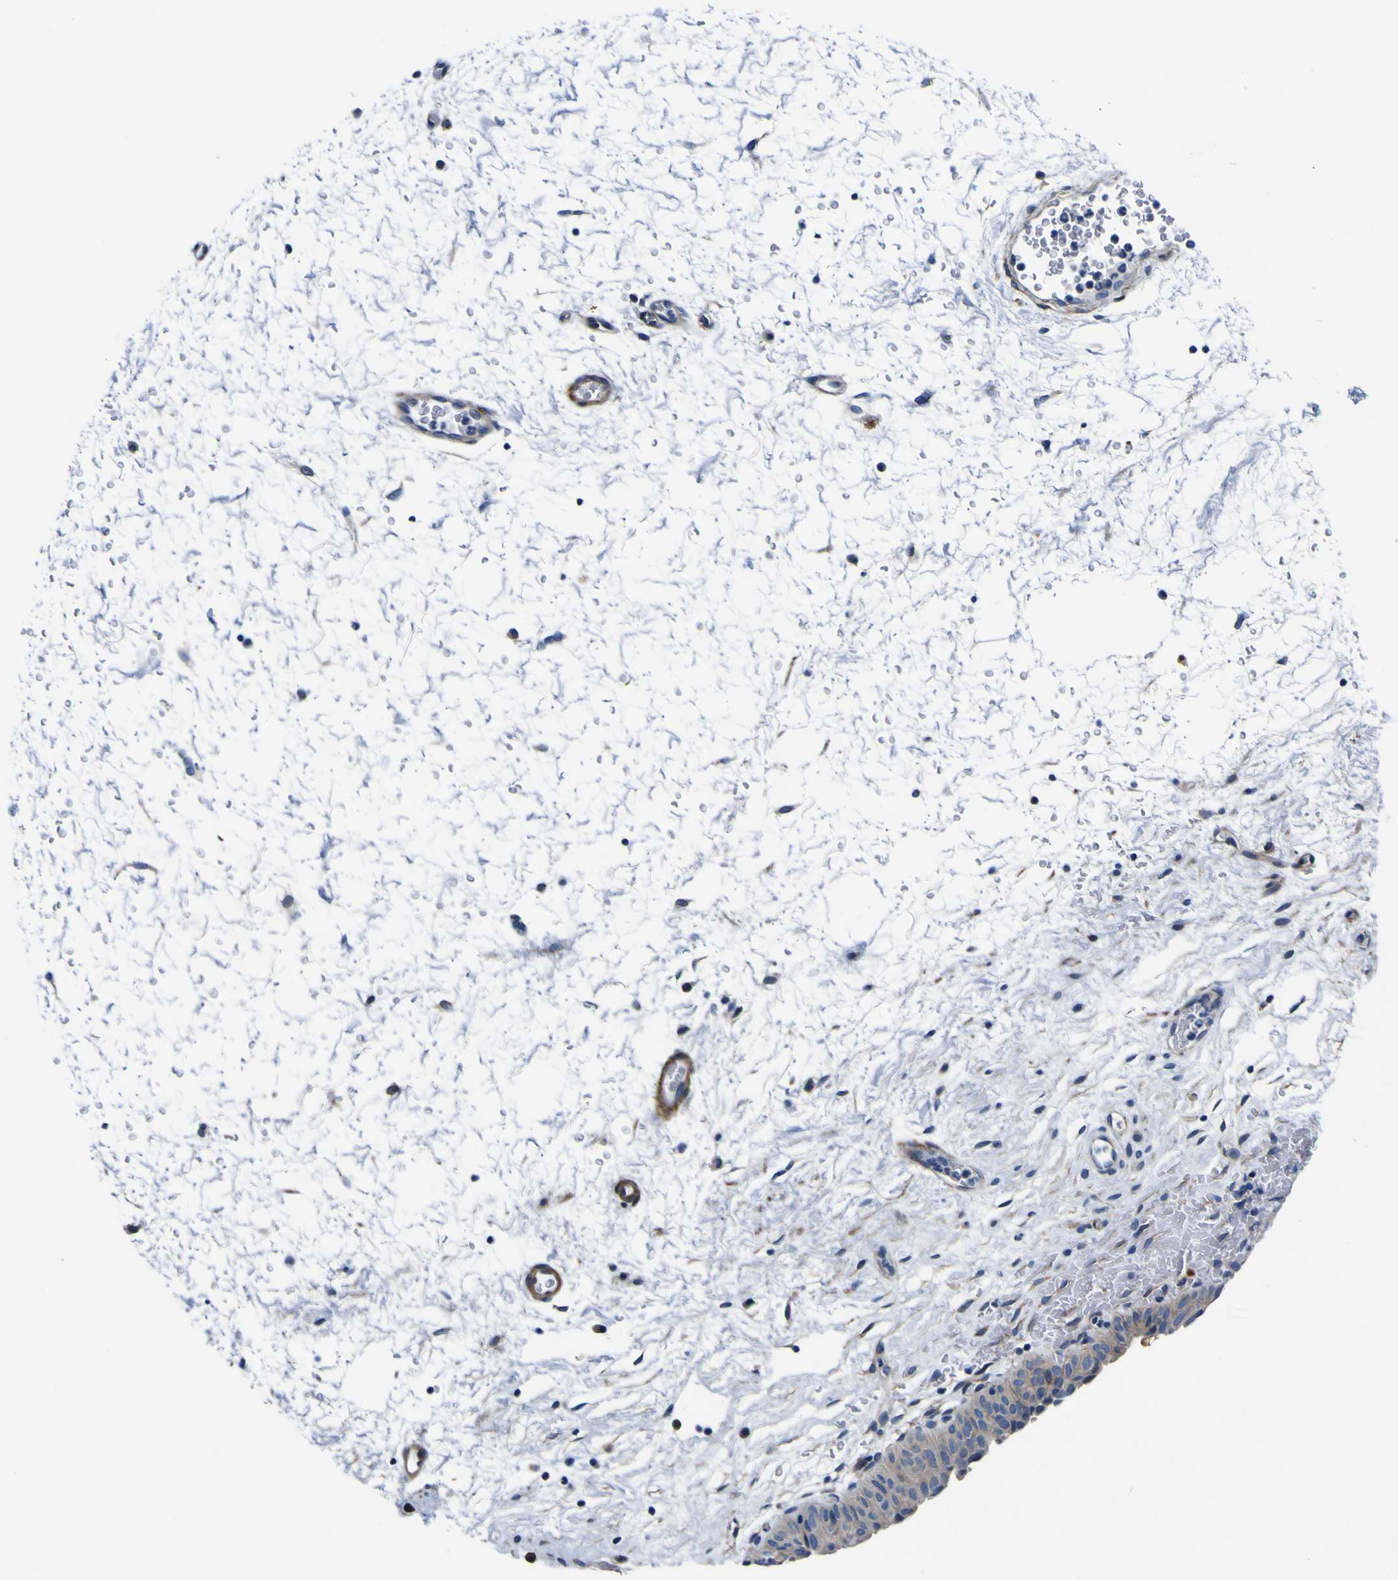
{"staining": {"intensity": "weak", "quantity": ">75%", "location": "cytoplasmic/membranous"}, "tissue": "urinary bladder", "cell_type": "Urothelial cells", "image_type": "normal", "snomed": [{"axis": "morphology", "description": "Normal tissue, NOS"}, {"axis": "topography", "description": "Urinary bladder"}], "caption": "DAB immunohistochemical staining of normal urinary bladder exhibits weak cytoplasmic/membranous protein expression in approximately >75% of urothelial cells.", "gene": "AGAP3", "patient": {"sex": "male", "age": 46}}